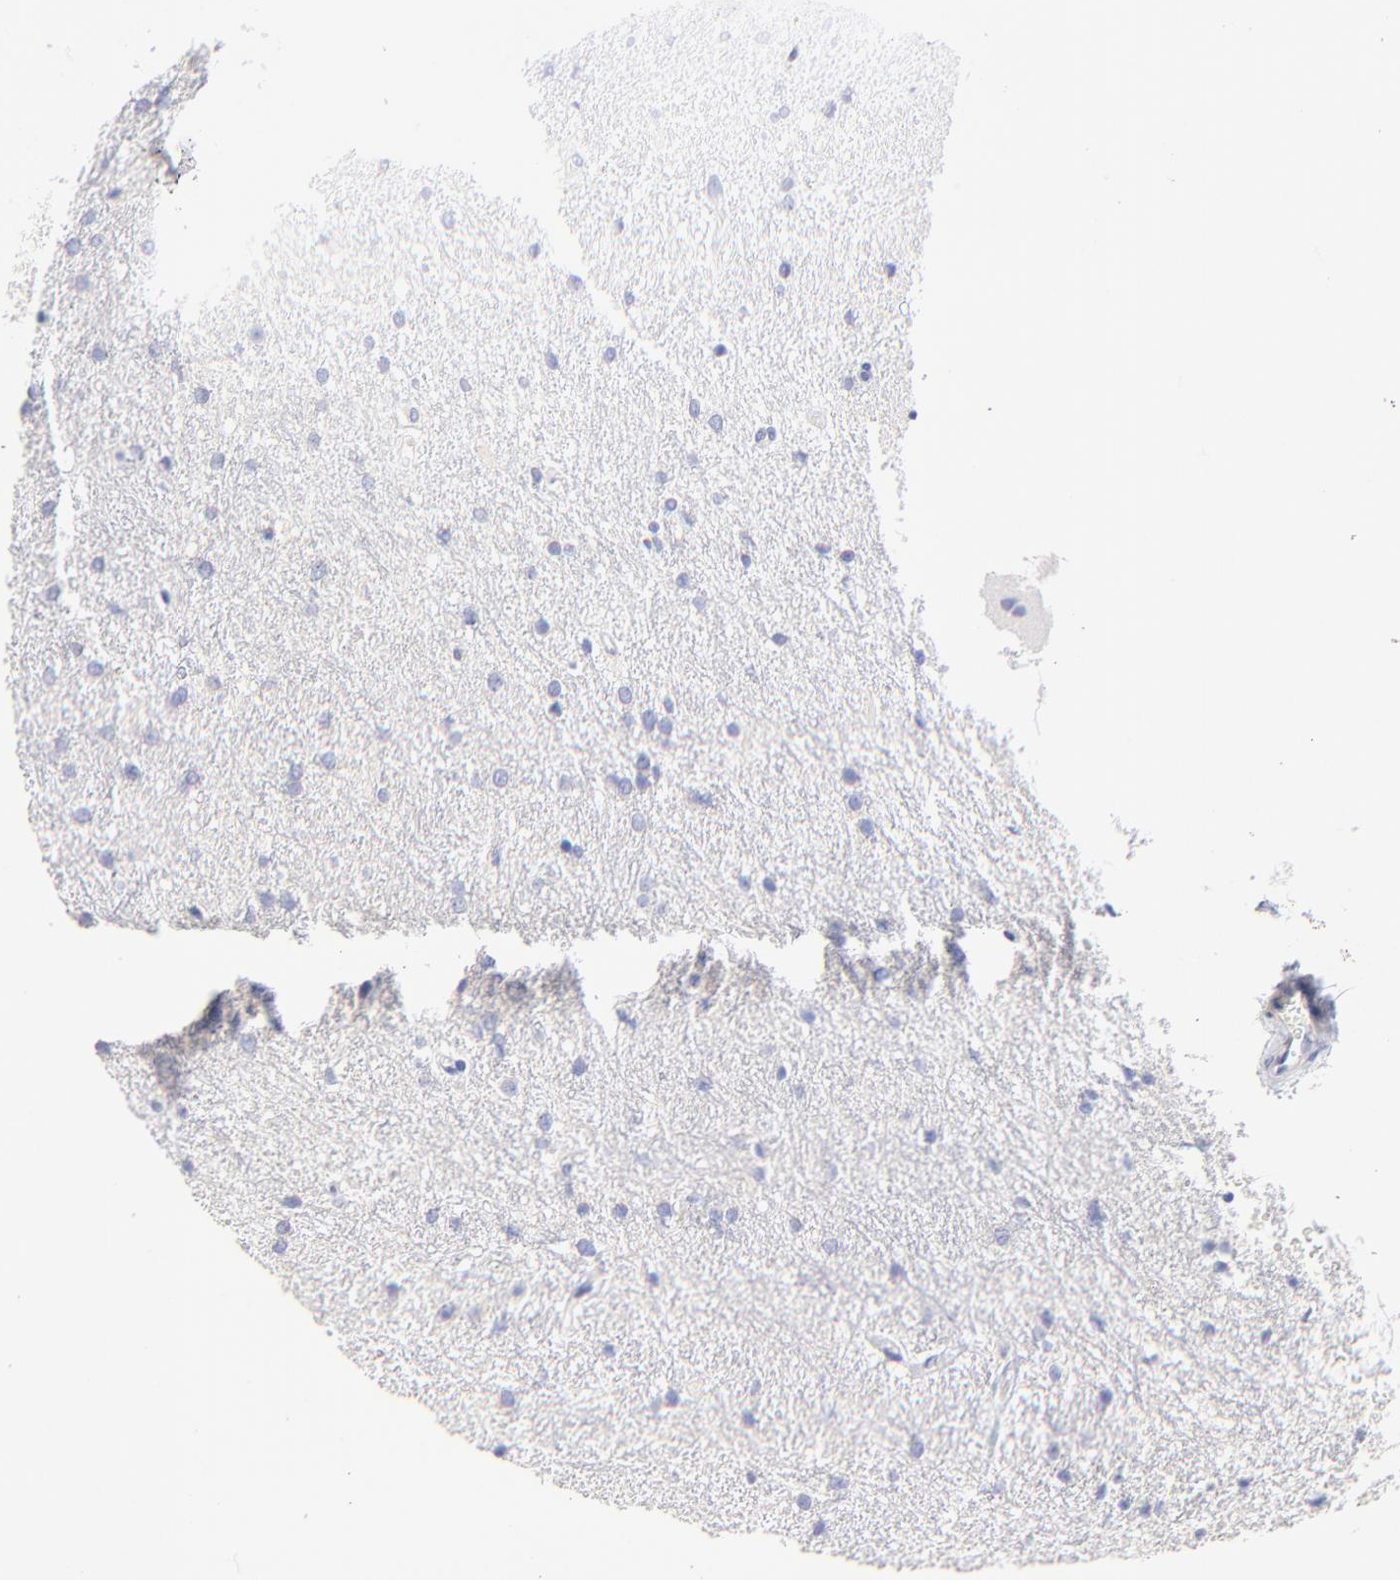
{"staining": {"intensity": "negative", "quantity": "none", "location": "none"}, "tissue": "glioma", "cell_type": "Tumor cells", "image_type": "cancer", "snomed": [{"axis": "morphology", "description": "Glioma, malignant, High grade"}, {"axis": "topography", "description": "Brain"}], "caption": "This is a micrograph of IHC staining of malignant glioma (high-grade), which shows no staining in tumor cells. (DAB IHC visualized using brightfield microscopy, high magnification).", "gene": "EBP", "patient": {"sex": "female", "age": 50}}